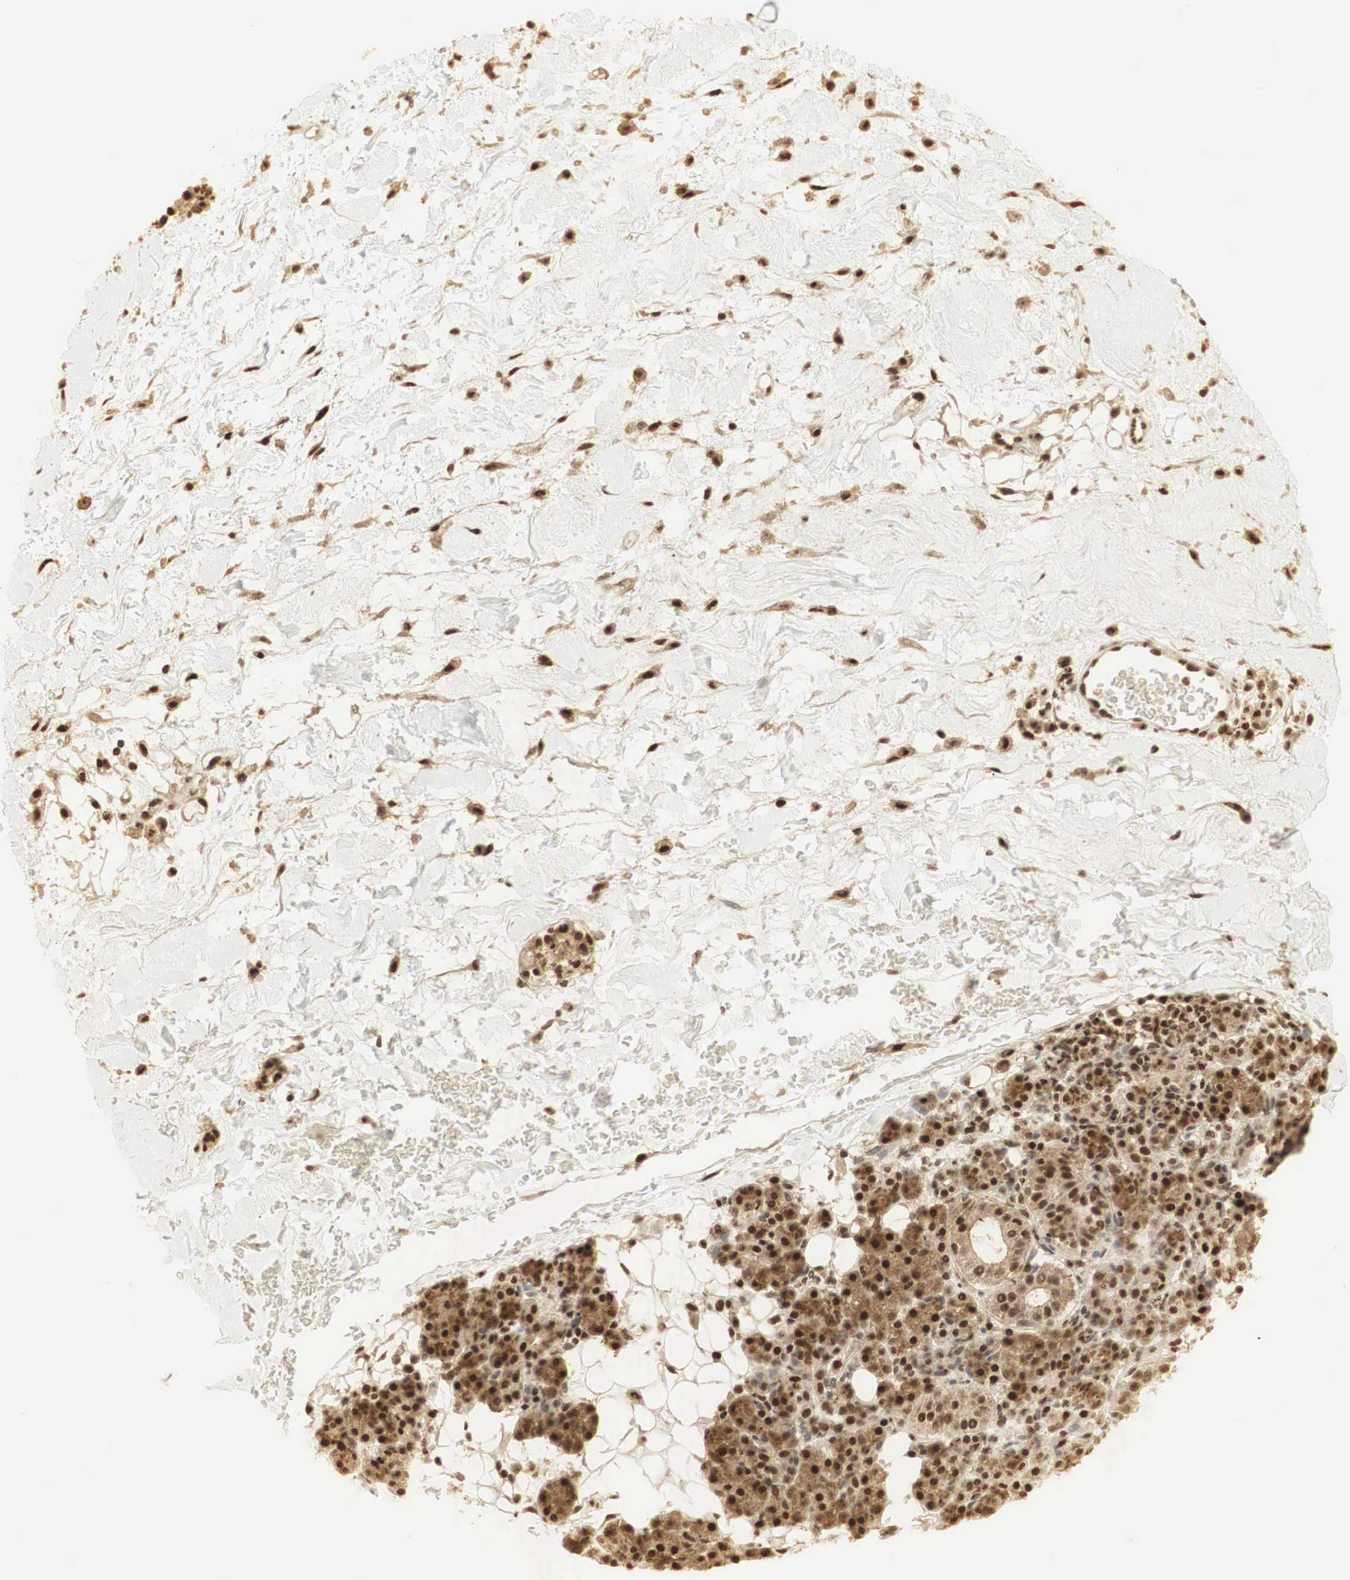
{"staining": {"intensity": "moderate", "quantity": ">75%", "location": "cytoplasmic/membranous,nuclear"}, "tissue": "skin cancer", "cell_type": "Tumor cells", "image_type": "cancer", "snomed": [{"axis": "morphology", "description": "Squamous cell carcinoma, NOS"}, {"axis": "topography", "description": "Skin"}], "caption": "IHC image of squamous cell carcinoma (skin) stained for a protein (brown), which displays medium levels of moderate cytoplasmic/membranous and nuclear expression in approximately >75% of tumor cells.", "gene": "RNF113A", "patient": {"sex": "male", "age": 84}}